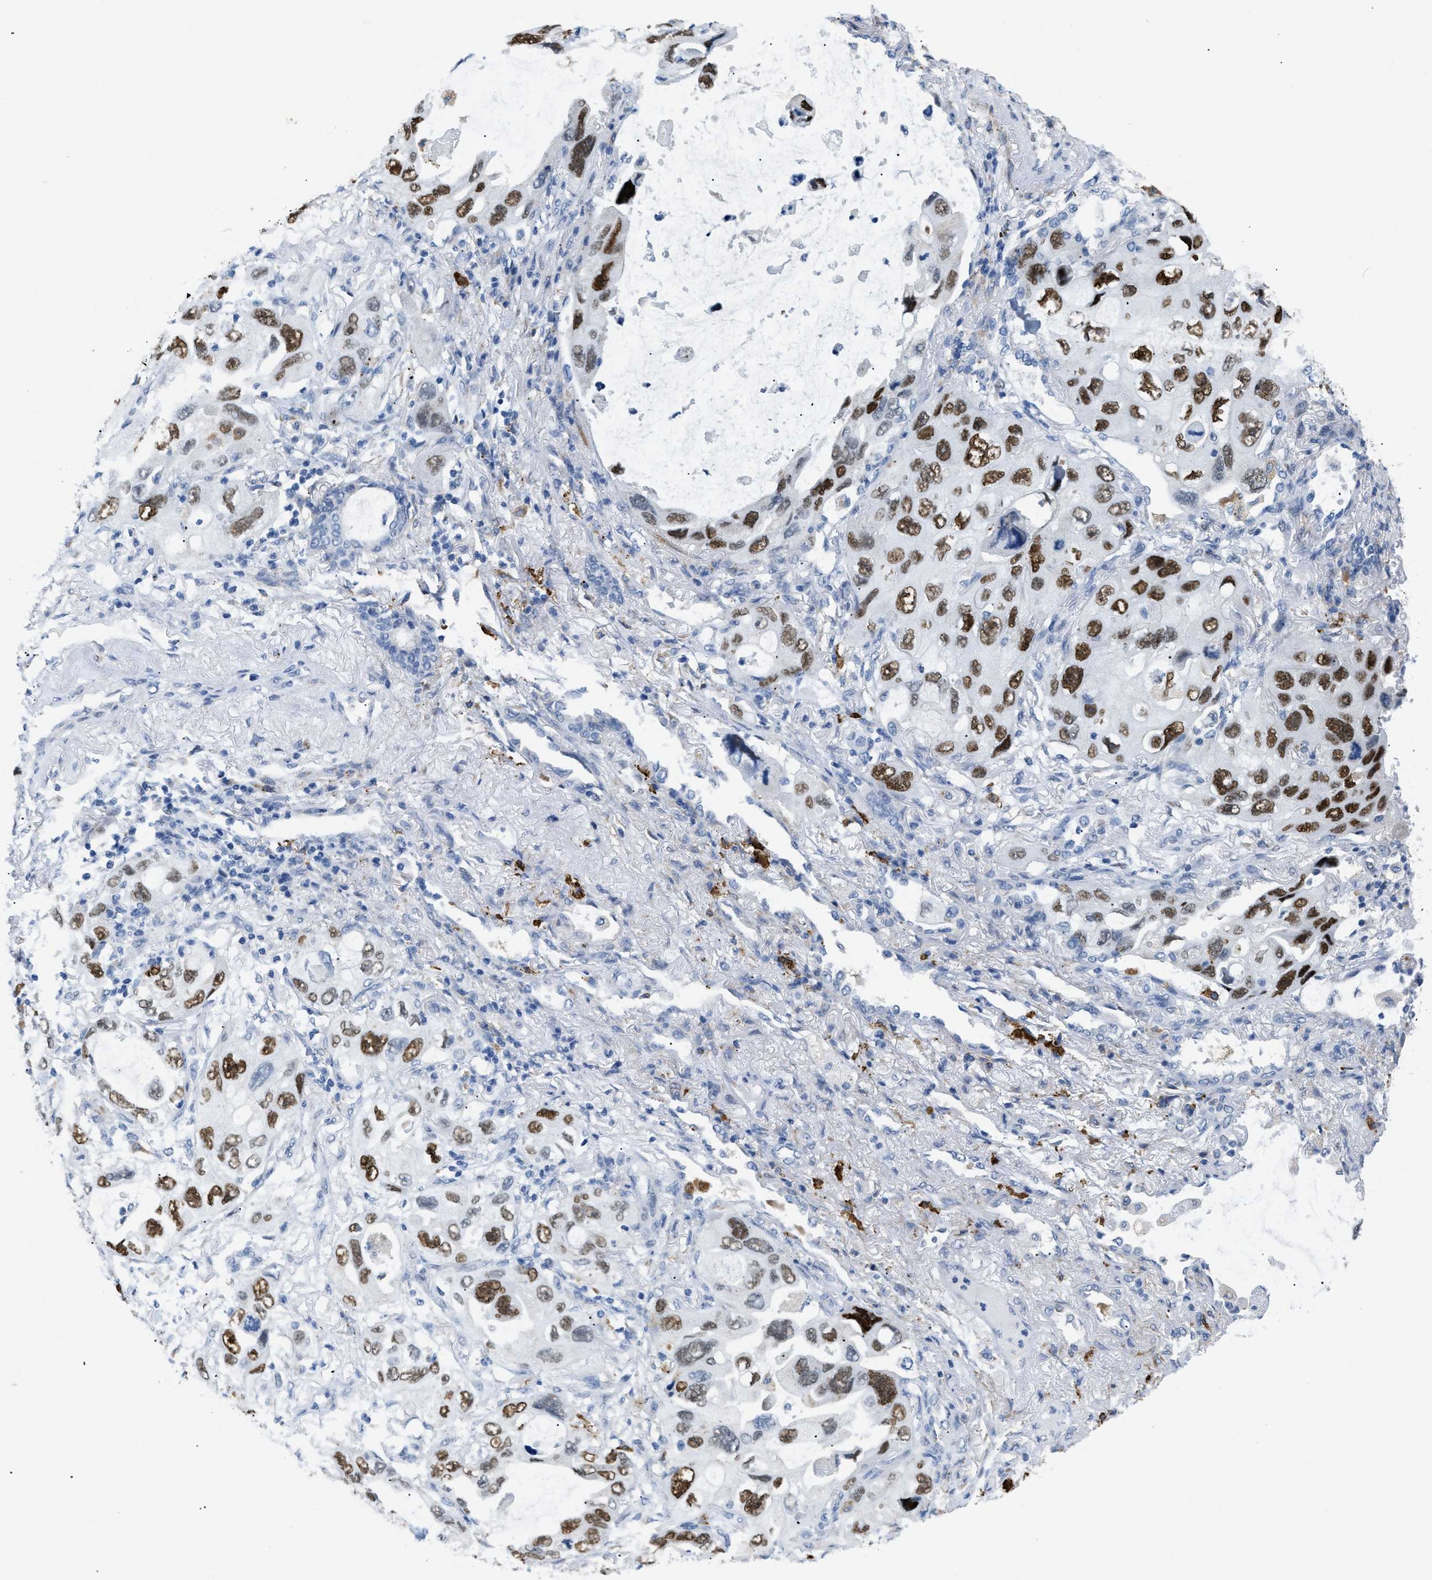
{"staining": {"intensity": "strong", "quantity": "25%-75%", "location": "nuclear"}, "tissue": "lung cancer", "cell_type": "Tumor cells", "image_type": "cancer", "snomed": [{"axis": "morphology", "description": "Squamous cell carcinoma, NOS"}, {"axis": "topography", "description": "Lung"}], "caption": "This micrograph demonstrates squamous cell carcinoma (lung) stained with immunohistochemistry to label a protein in brown. The nuclear of tumor cells show strong positivity for the protein. Nuclei are counter-stained blue.", "gene": "TASOR", "patient": {"sex": "female", "age": 73}}